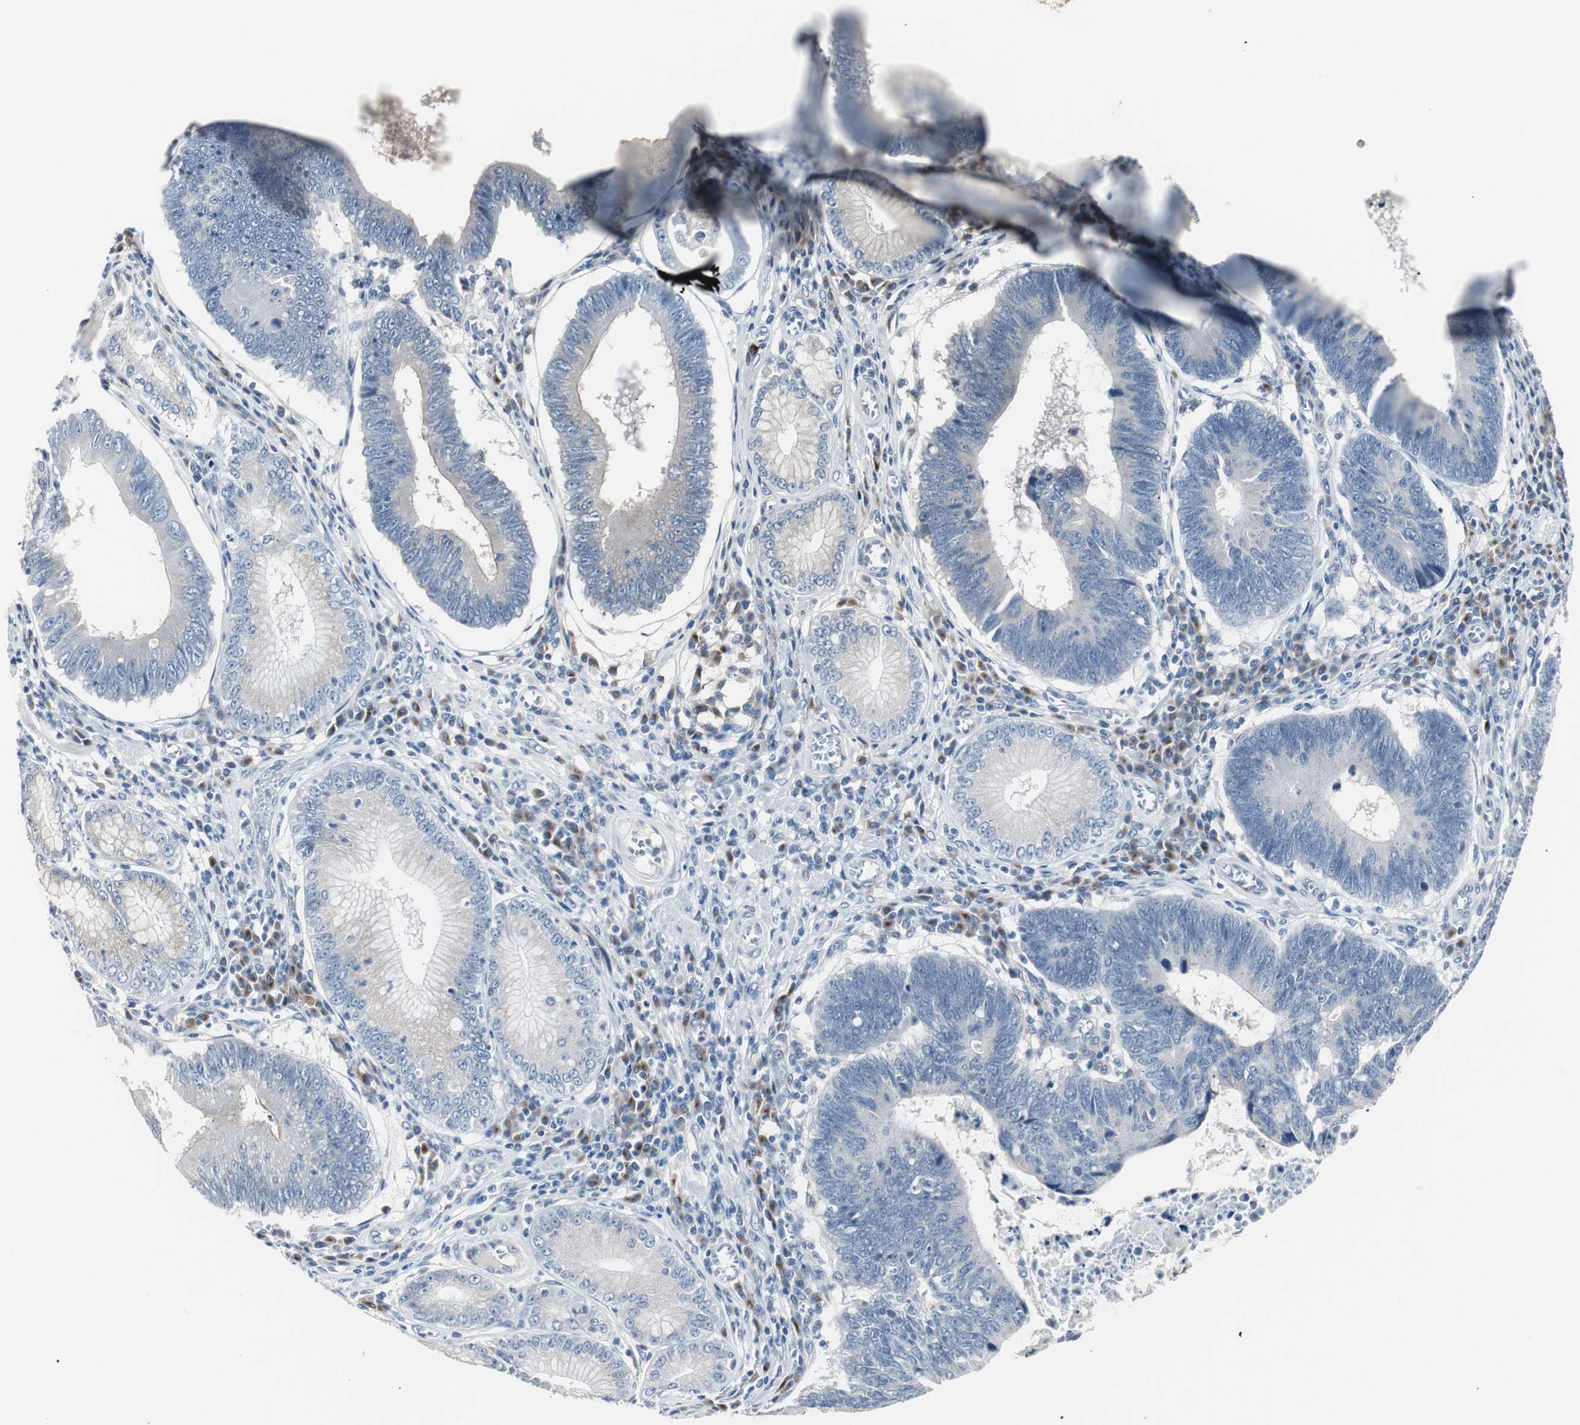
{"staining": {"intensity": "negative", "quantity": "none", "location": "none"}, "tissue": "stomach cancer", "cell_type": "Tumor cells", "image_type": "cancer", "snomed": [{"axis": "morphology", "description": "Adenocarcinoma, NOS"}, {"axis": "topography", "description": "Stomach"}], "caption": "This histopathology image is of adenocarcinoma (stomach) stained with immunohistochemistry (IHC) to label a protein in brown with the nuclei are counter-stained blue. There is no staining in tumor cells.", "gene": "SOX30", "patient": {"sex": "male", "age": 59}}